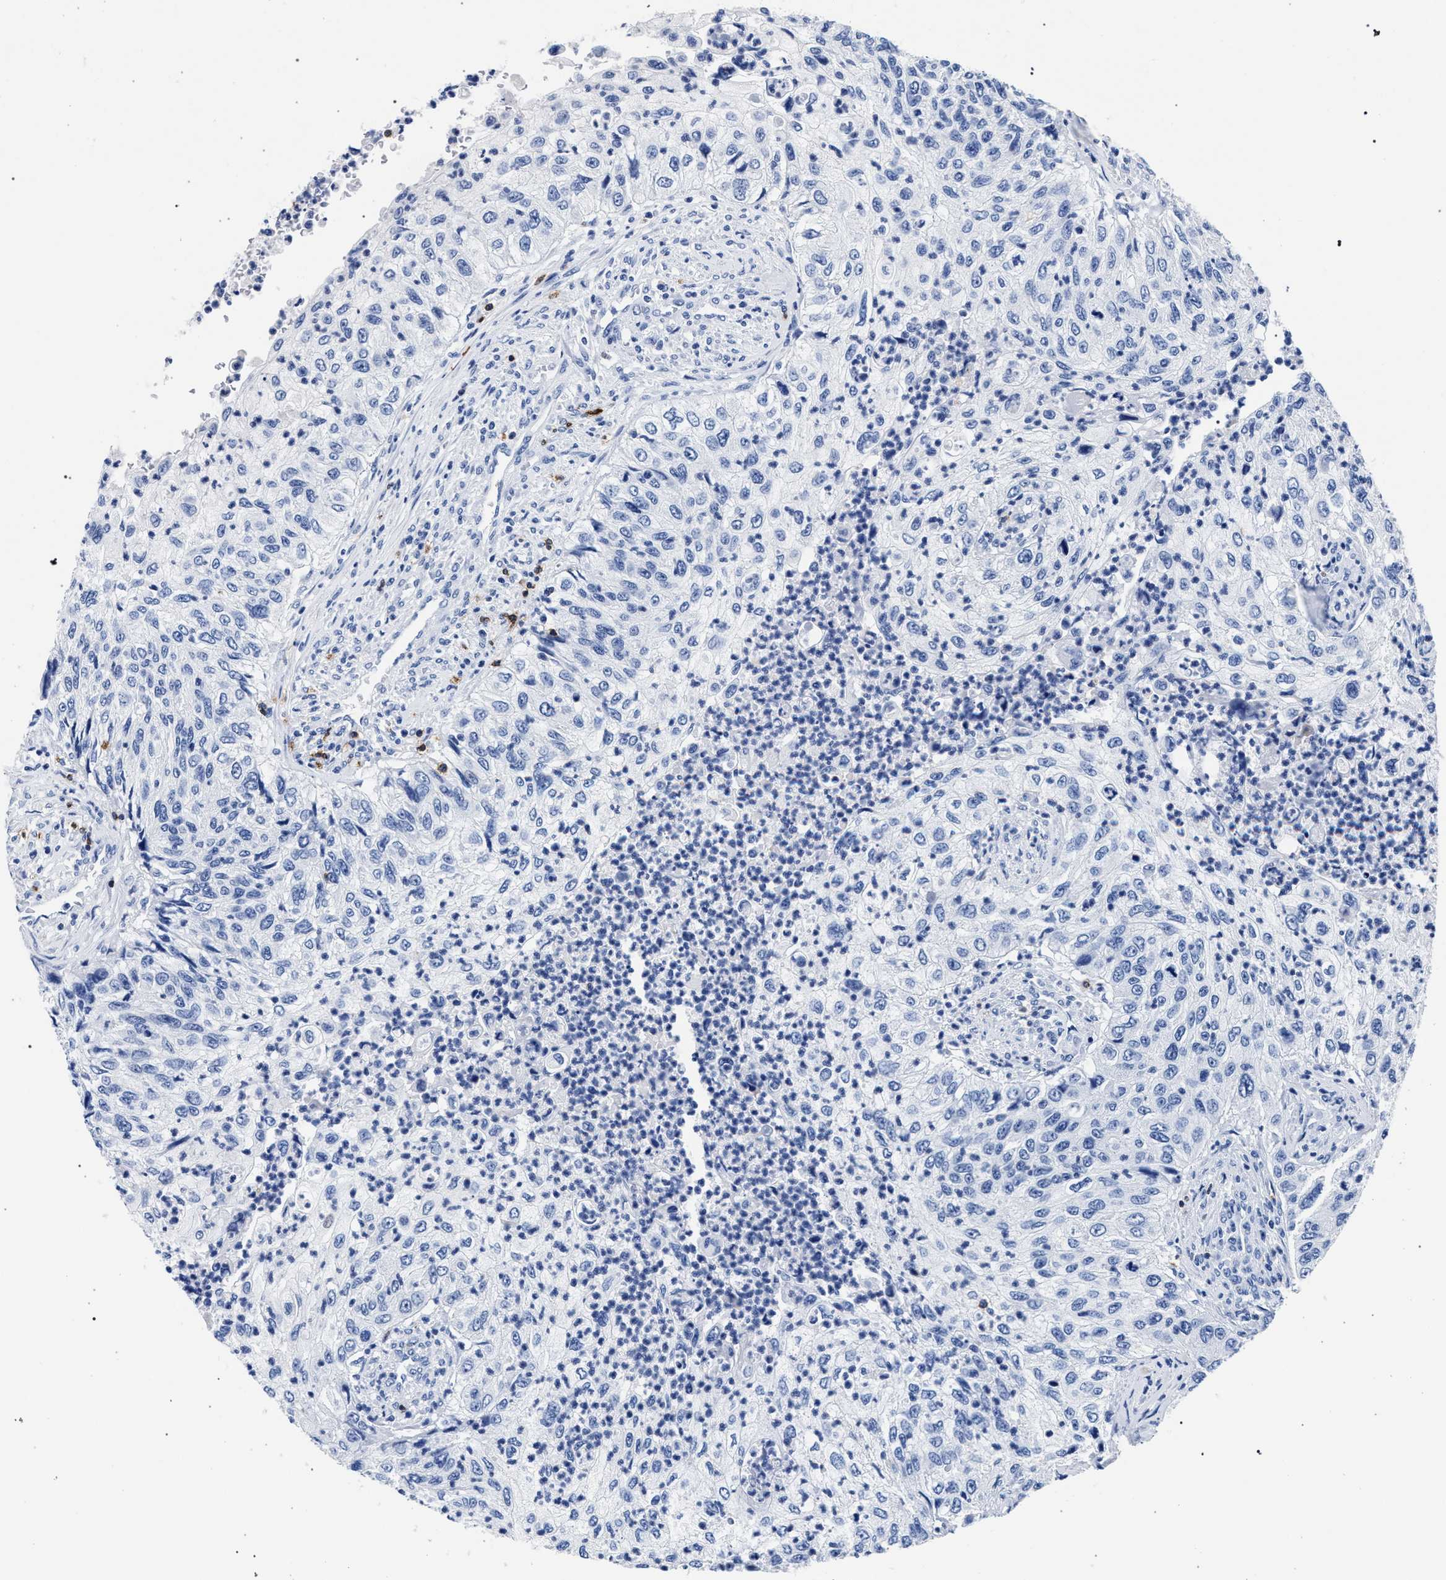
{"staining": {"intensity": "negative", "quantity": "none", "location": "none"}, "tissue": "urothelial cancer", "cell_type": "Tumor cells", "image_type": "cancer", "snomed": [{"axis": "morphology", "description": "Urothelial carcinoma, High grade"}, {"axis": "topography", "description": "Urinary bladder"}], "caption": "The immunohistochemistry histopathology image has no significant staining in tumor cells of high-grade urothelial carcinoma tissue. The staining is performed using DAB brown chromogen with nuclei counter-stained in using hematoxylin.", "gene": "KLRK1", "patient": {"sex": "female", "age": 60}}